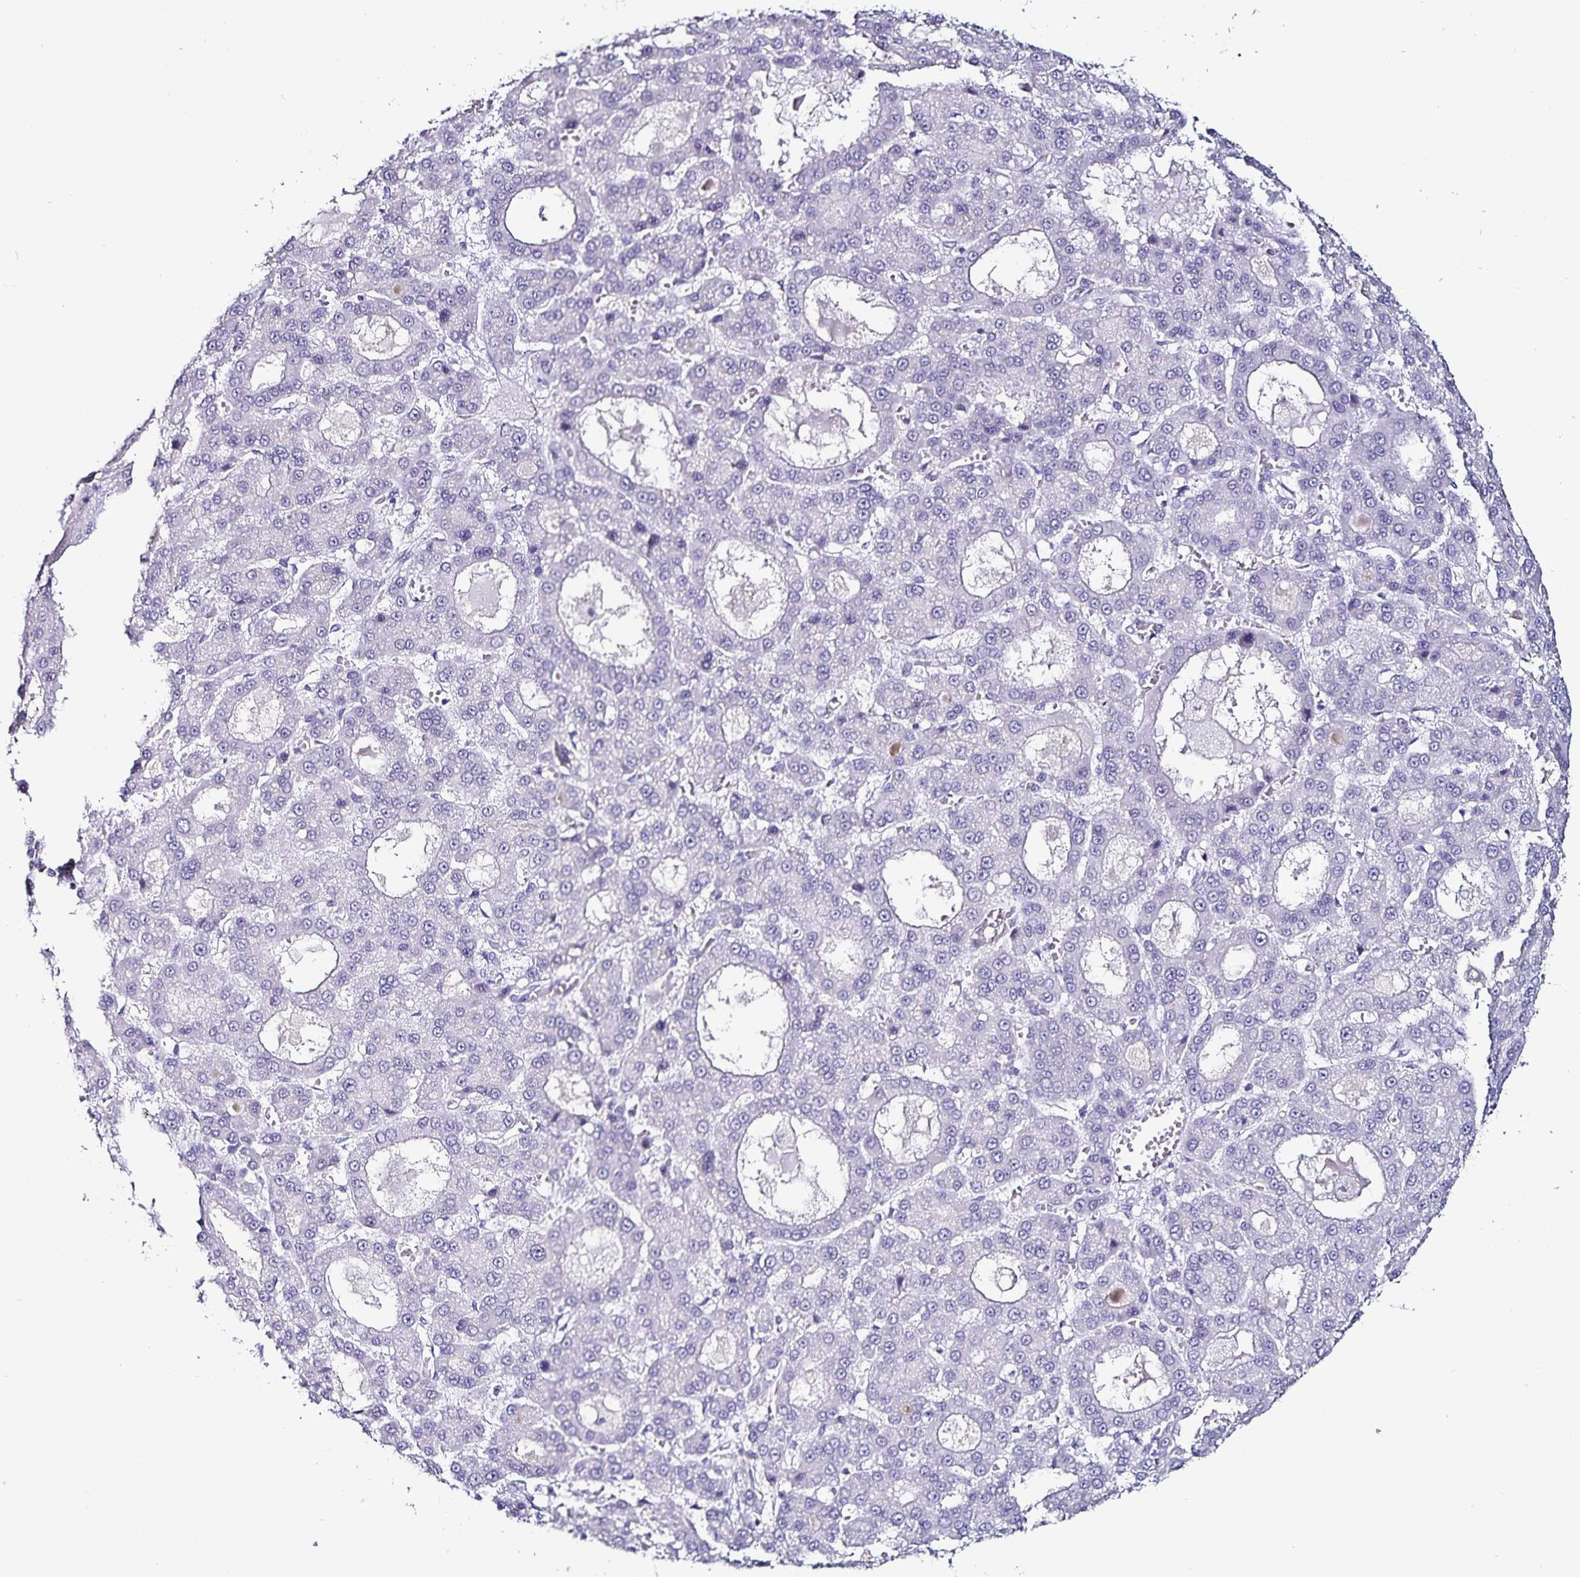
{"staining": {"intensity": "negative", "quantity": "none", "location": "none"}, "tissue": "liver cancer", "cell_type": "Tumor cells", "image_type": "cancer", "snomed": [{"axis": "morphology", "description": "Carcinoma, Hepatocellular, NOS"}, {"axis": "topography", "description": "Liver"}], "caption": "Micrograph shows no protein staining in tumor cells of liver cancer (hepatocellular carcinoma) tissue.", "gene": "TSPAN7", "patient": {"sex": "male", "age": 70}}